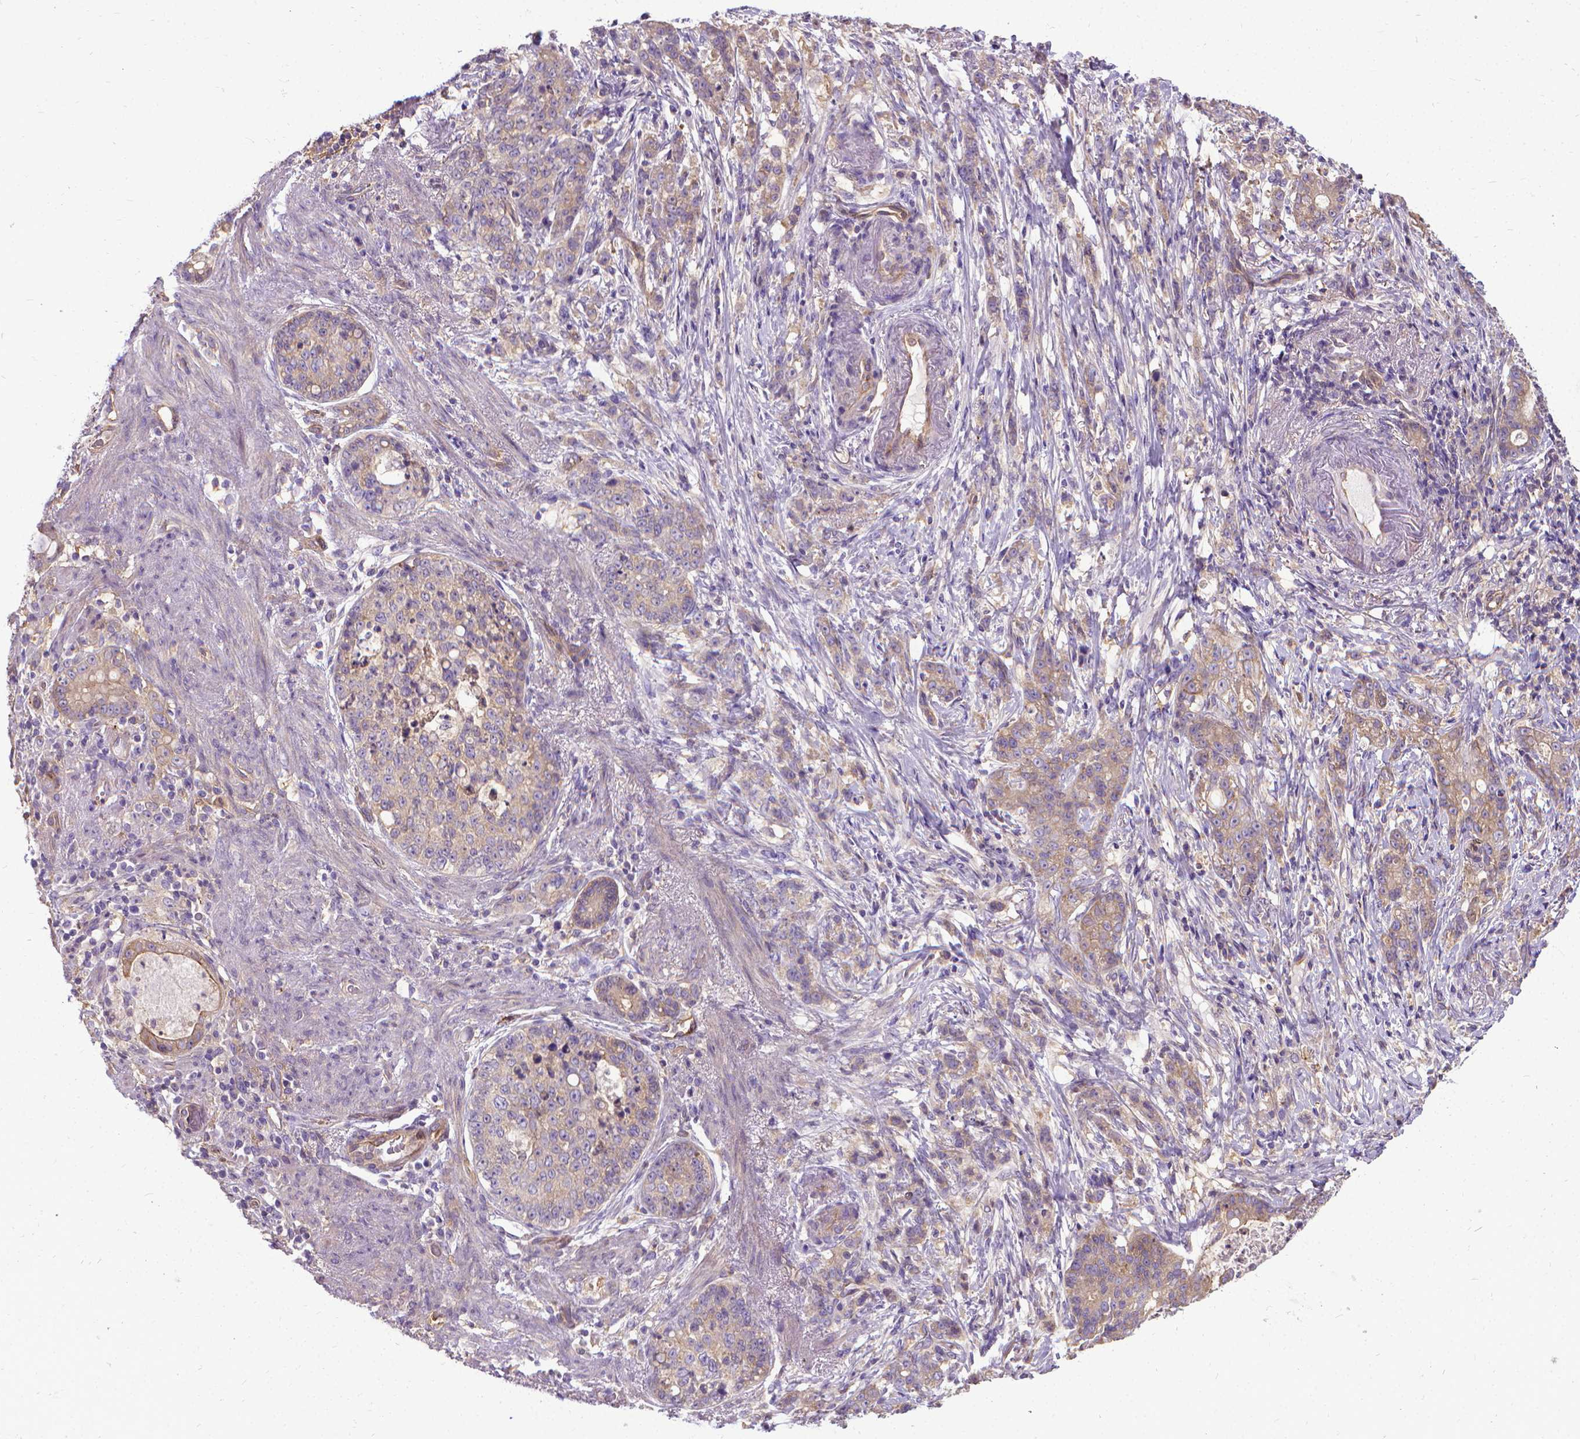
{"staining": {"intensity": "weak", "quantity": "<25%", "location": "cytoplasmic/membranous"}, "tissue": "stomach cancer", "cell_type": "Tumor cells", "image_type": "cancer", "snomed": [{"axis": "morphology", "description": "Adenocarcinoma, NOS"}, {"axis": "topography", "description": "Stomach, lower"}], "caption": "Immunohistochemical staining of human stomach cancer shows no significant staining in tumor cells.", "gene": "CFAP299", "patient": {"sex": "male", "age": 88}}